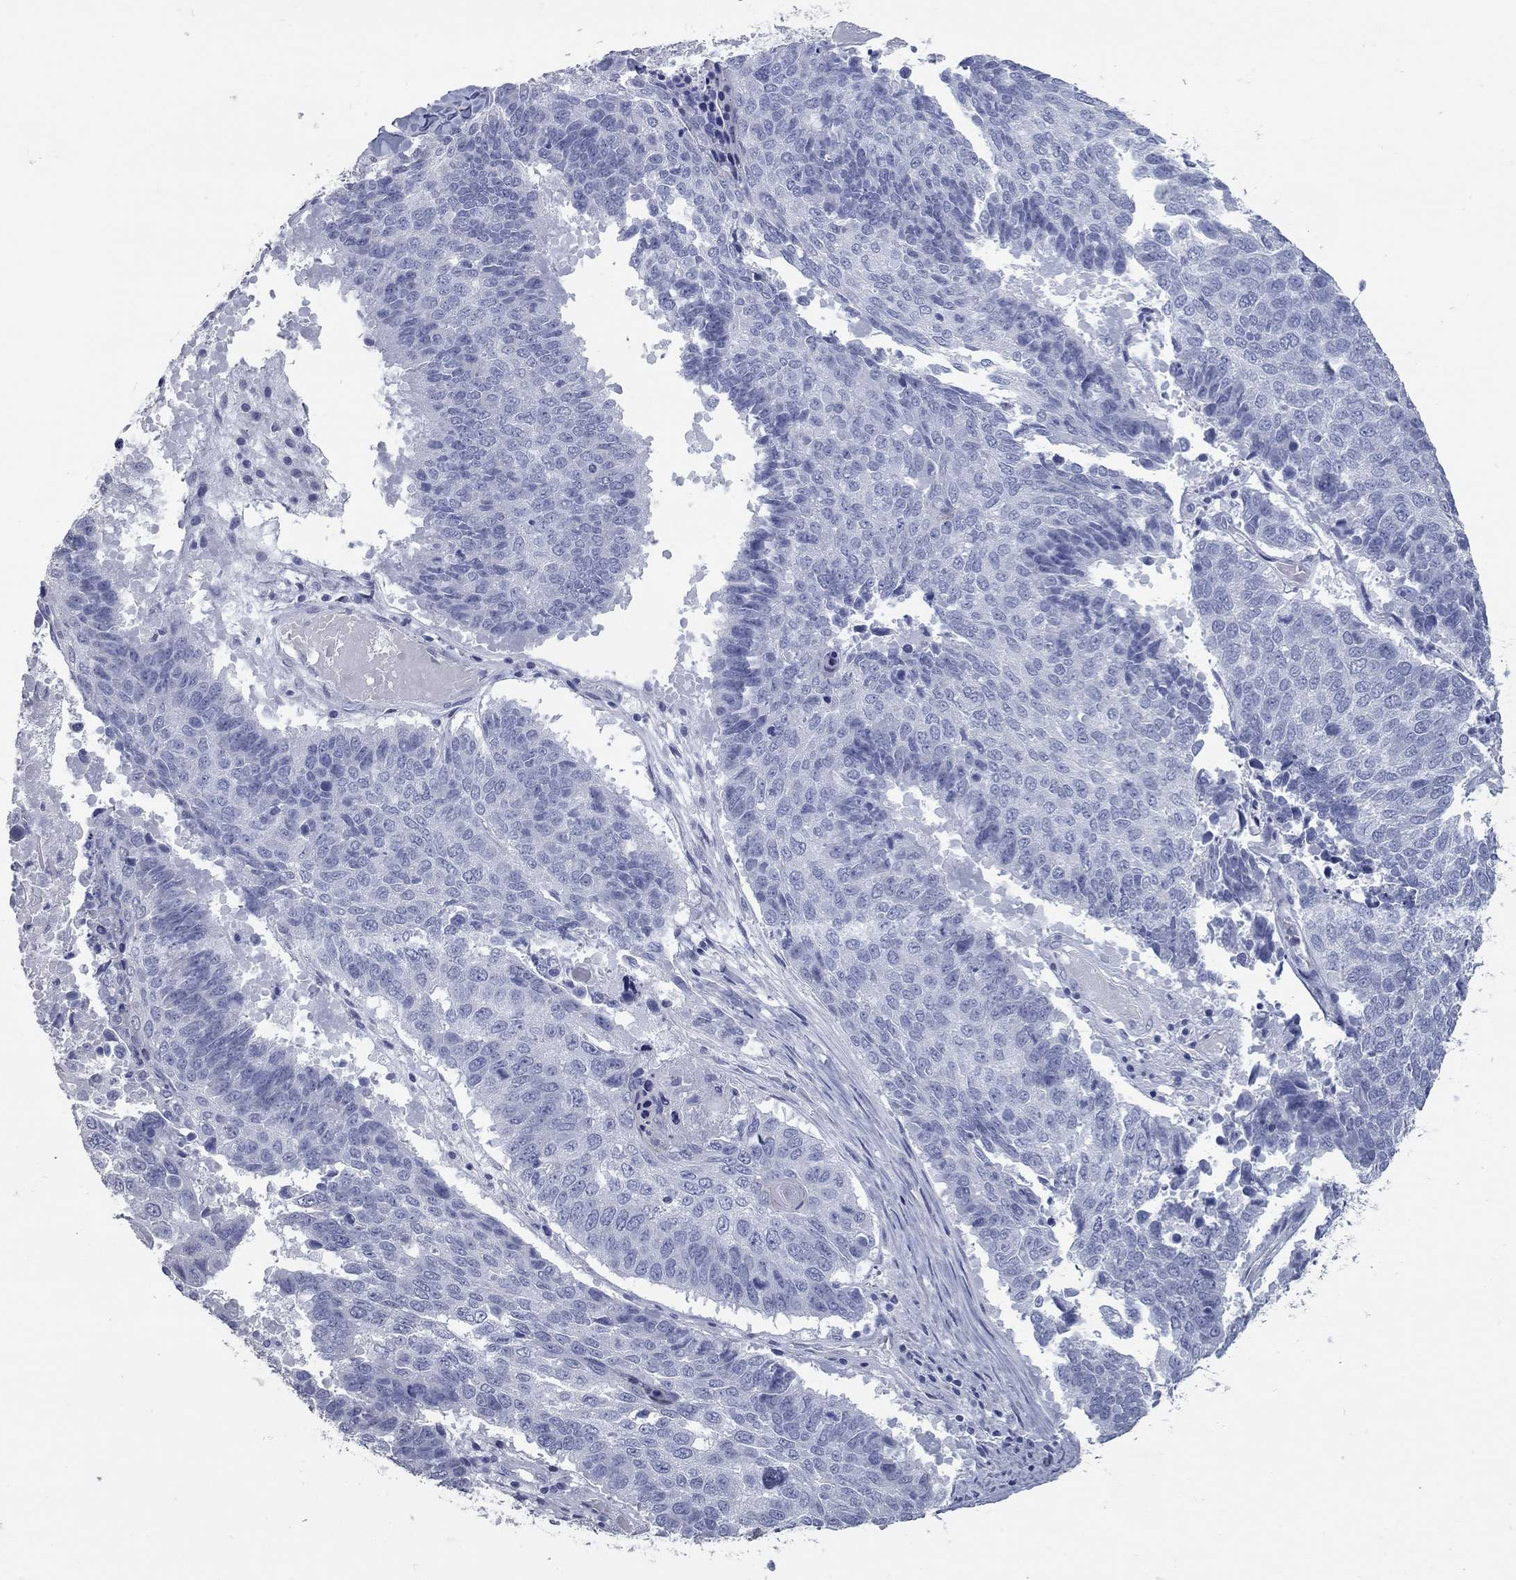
{"staining": {"intensity": "negative", "quantity": "none", "location": "none"}, "tissue": "lung cancer", "cell_type": "Tumor cells", "image_type": "cancer", "snomed": [{"axis": "morphology", "description": "Squamous cell carcinoma, NOS"}, {"axis": "topography", "description": "Lung"}], "caption": "There is no significant staining in tumor cells of squamous cell carcinoma (lung).", "gene": "TAC1", "patient": {"sex": "male", "age": 73}}